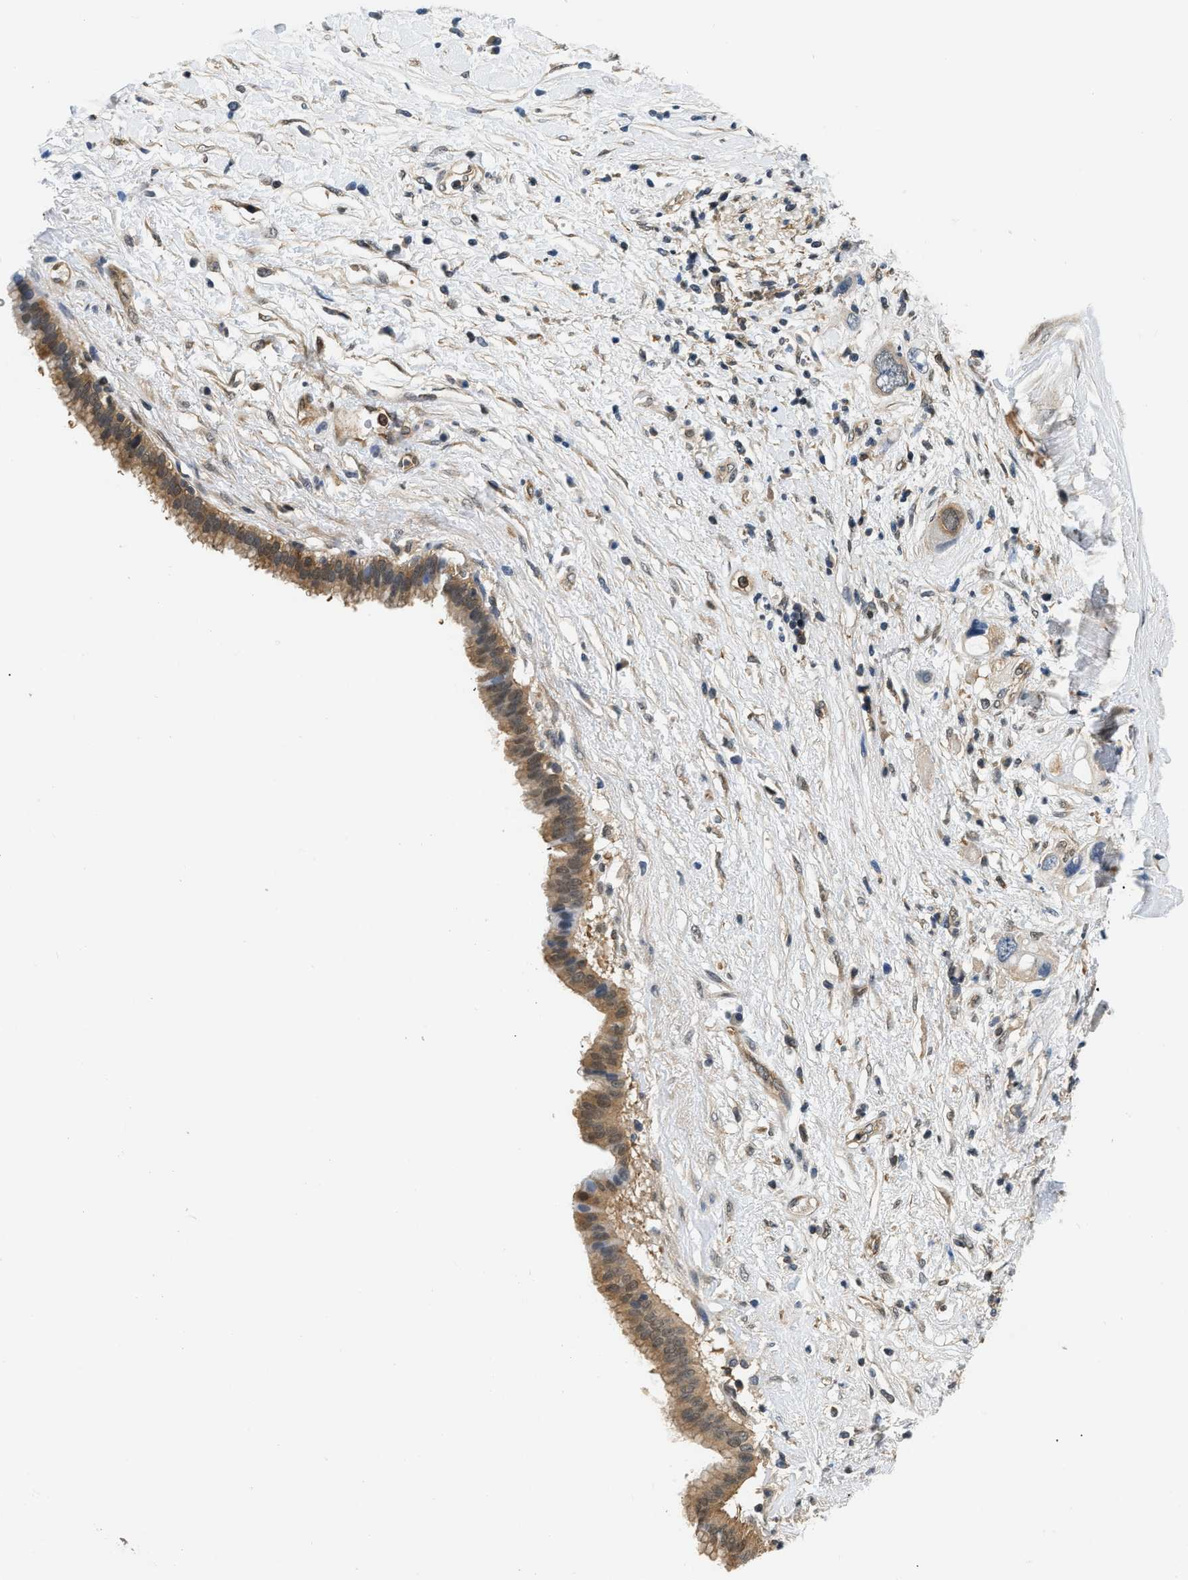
{"staining": {"intensity": "moderate", "quantity": ">75%", "location": "cytoplasmic/membranous,nuclear"}, "tissue": "pancreatic cancer", "cell_type": "Tumor cells", "image_type": "cancer", "snomed": [{"axis": "morphology", "description": "Adenocarcinoma, NOS"}, {"axis": "topography", "description": "Pancreas"}], "caption": "The immunohistochemical stain labels moderate cytoplasmic/membranous and nuclear expression in tumor cells of pancreatic adenocarcinoma tissue.", "gene": "EIF4EBP2", "patient": {"sex": "female", "age": 56}}